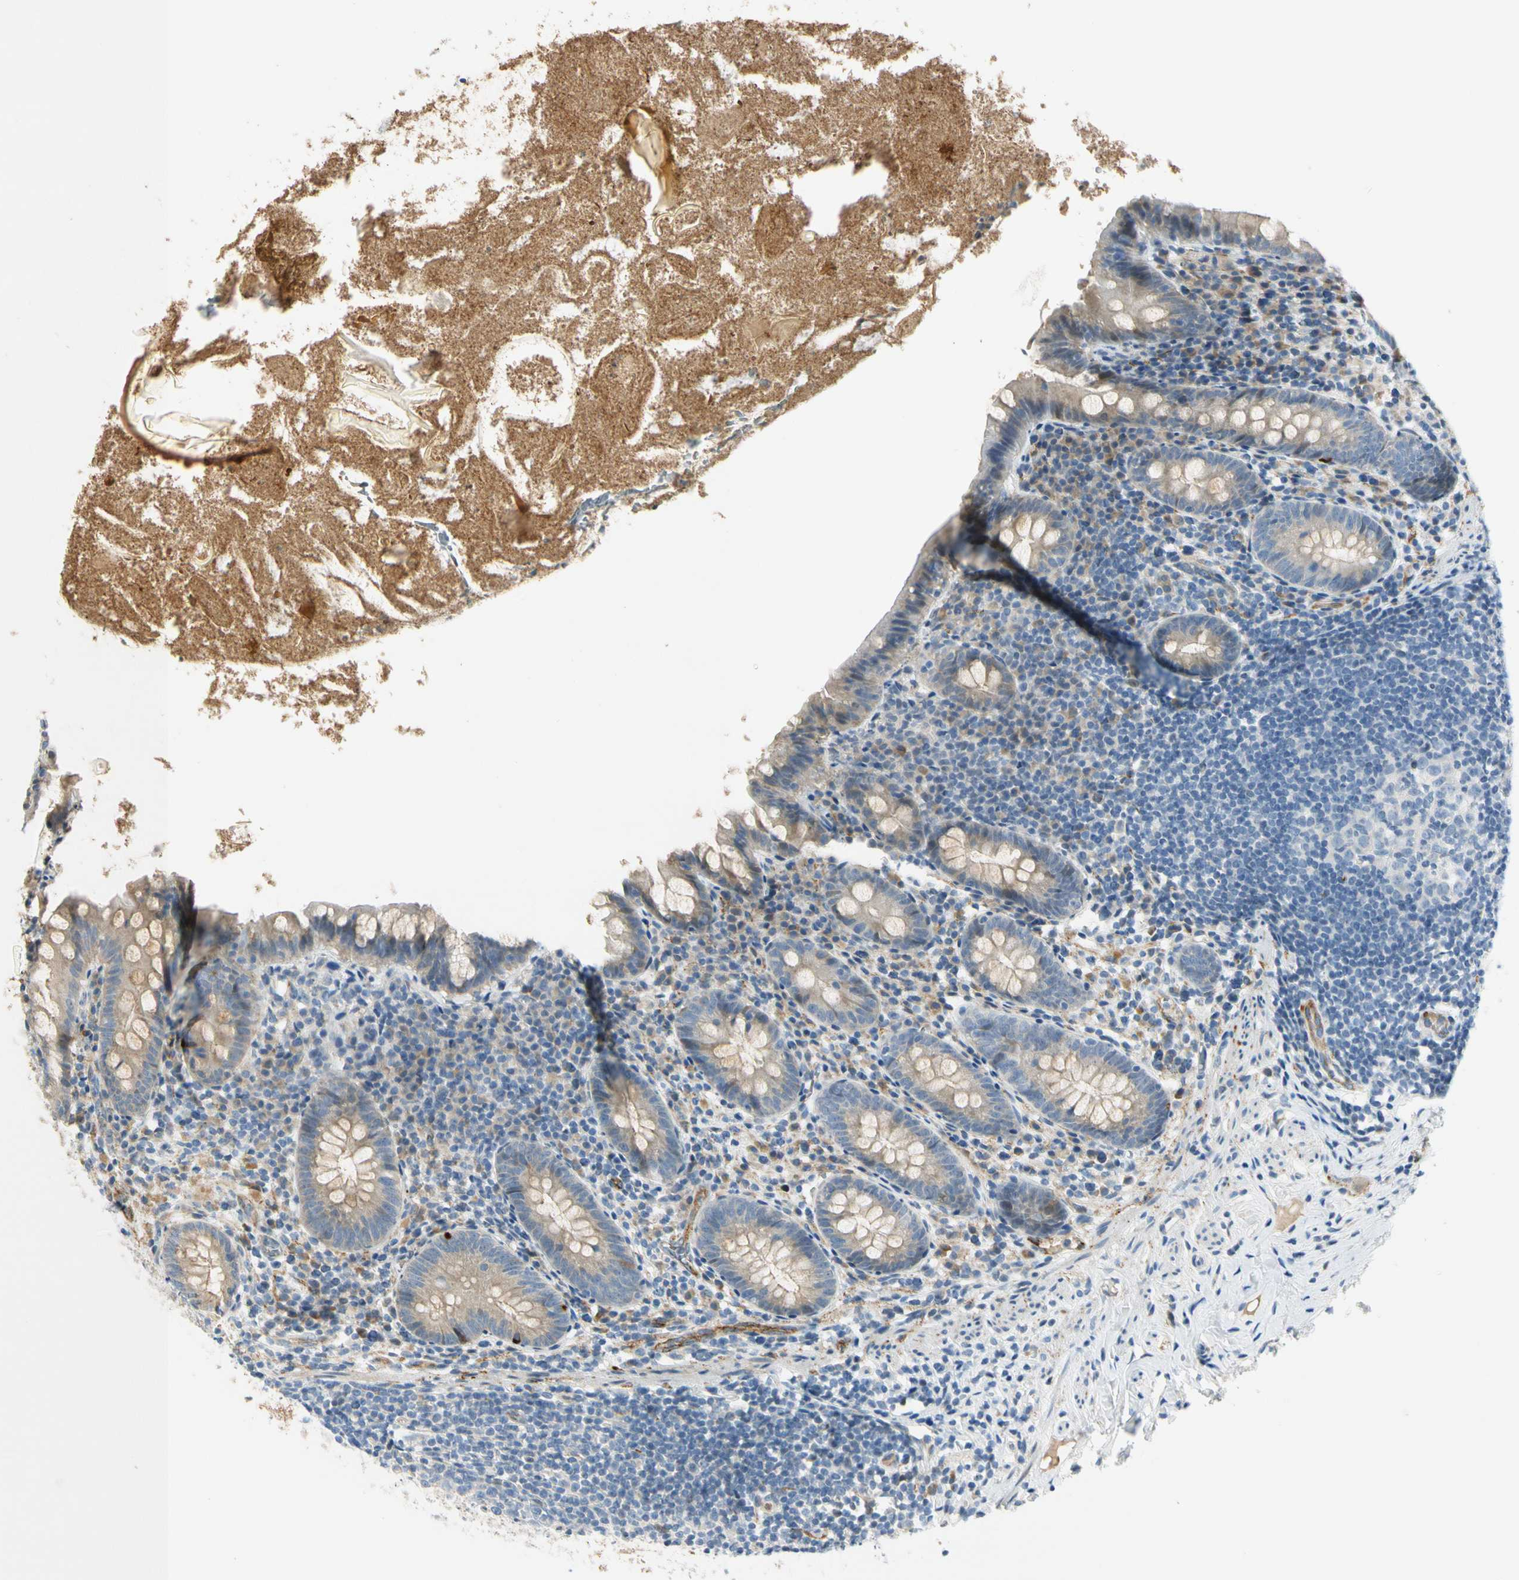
{"staining": {"intensity": "weak", "quantity": ">75%", "location": "cytoplasmic/membranous"}, "tissue": "appendix", "cell_type": "Glandular cells", "image_type": "normal", "snomed": [{"axis": "morphology", "description": "Normal tissue, NOS"}, {"axis": "topography", "description": "Appendix"}], "caption": "The histopathology image displays staining of benign appendix, revealing weak cytoplasmic/membranous protein staining (brown color) within glandular cells.", "gene": "NPDC1", "patient": {"sex": "male", "age": 52}}